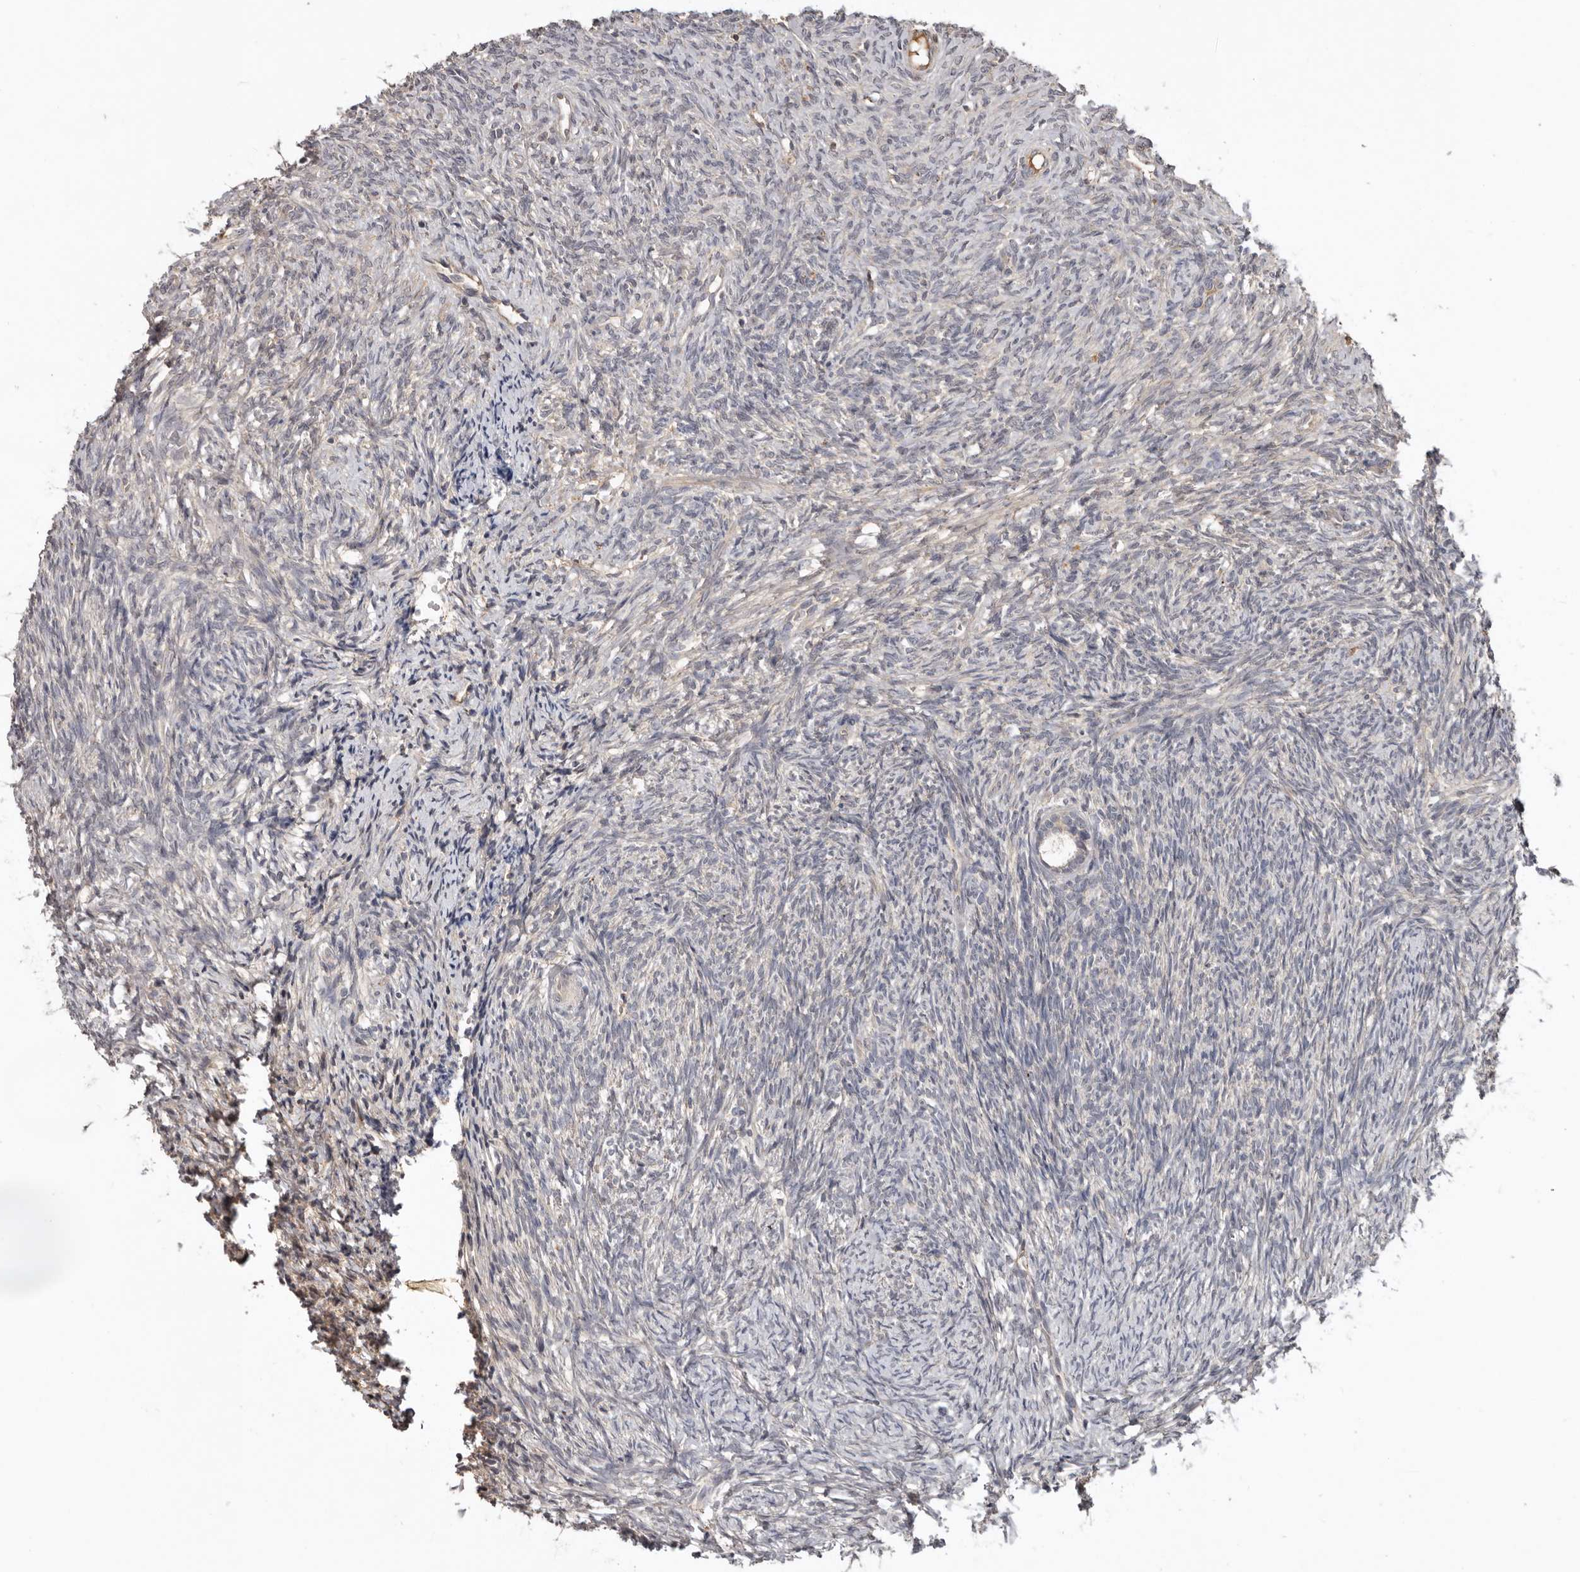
{"staining": {"intensity": "negative", "quantity": "none", "location": "none"}, "tissue": "ovary", "cell_type": "Follicle cells", "image_type": "normal", "snomed": [{"axis": "morphology", "description": "Normal tissue, NOS"}, {"axis": "topography", "description": "Ovary"}], "caption": "Protein analysis of unremarkable ovary exhibits no significant staining in follicle cells. (DAB (3,3'-diaminobenzidine) immunohistochemistry (IHC), high magnification).", "gene": "NMUR1", "patient": {"sex": "female", "age": 41}}